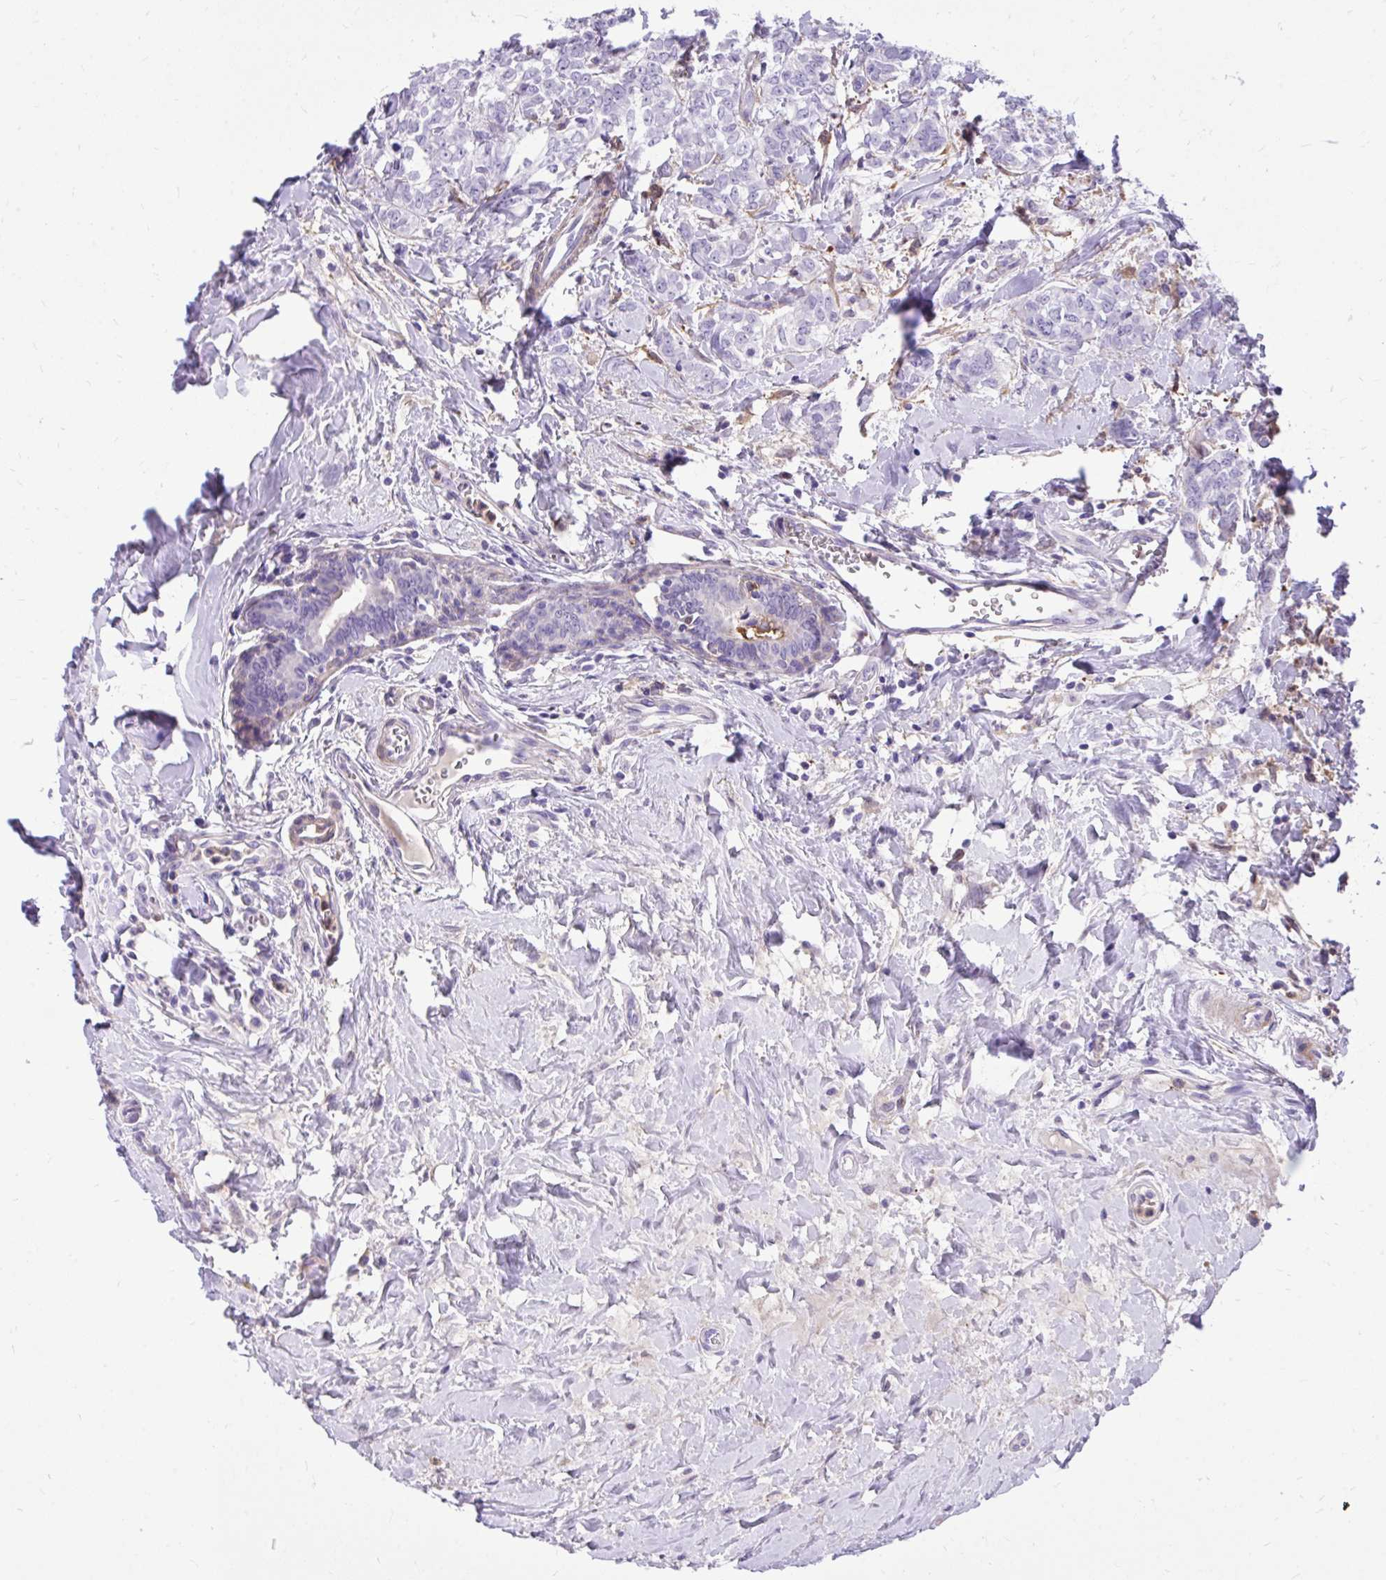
{"staining": {"intensity": "negative", "quantity": "none", "location": "none"}, "tissue": "breast cancer", "cell_type": "Tumor cells", "image_type": "cancer", "snomed": [{"axis": "morphology", "description": "Duct carcinoma"}, {"axis": "topography", "description": "Breast"}], "caption": "Tumor cells show no significant protein expression in breast invasive ductal carcinoma.", "gene": "TLR7", "patient": {"sex": "female", "age": 61}}